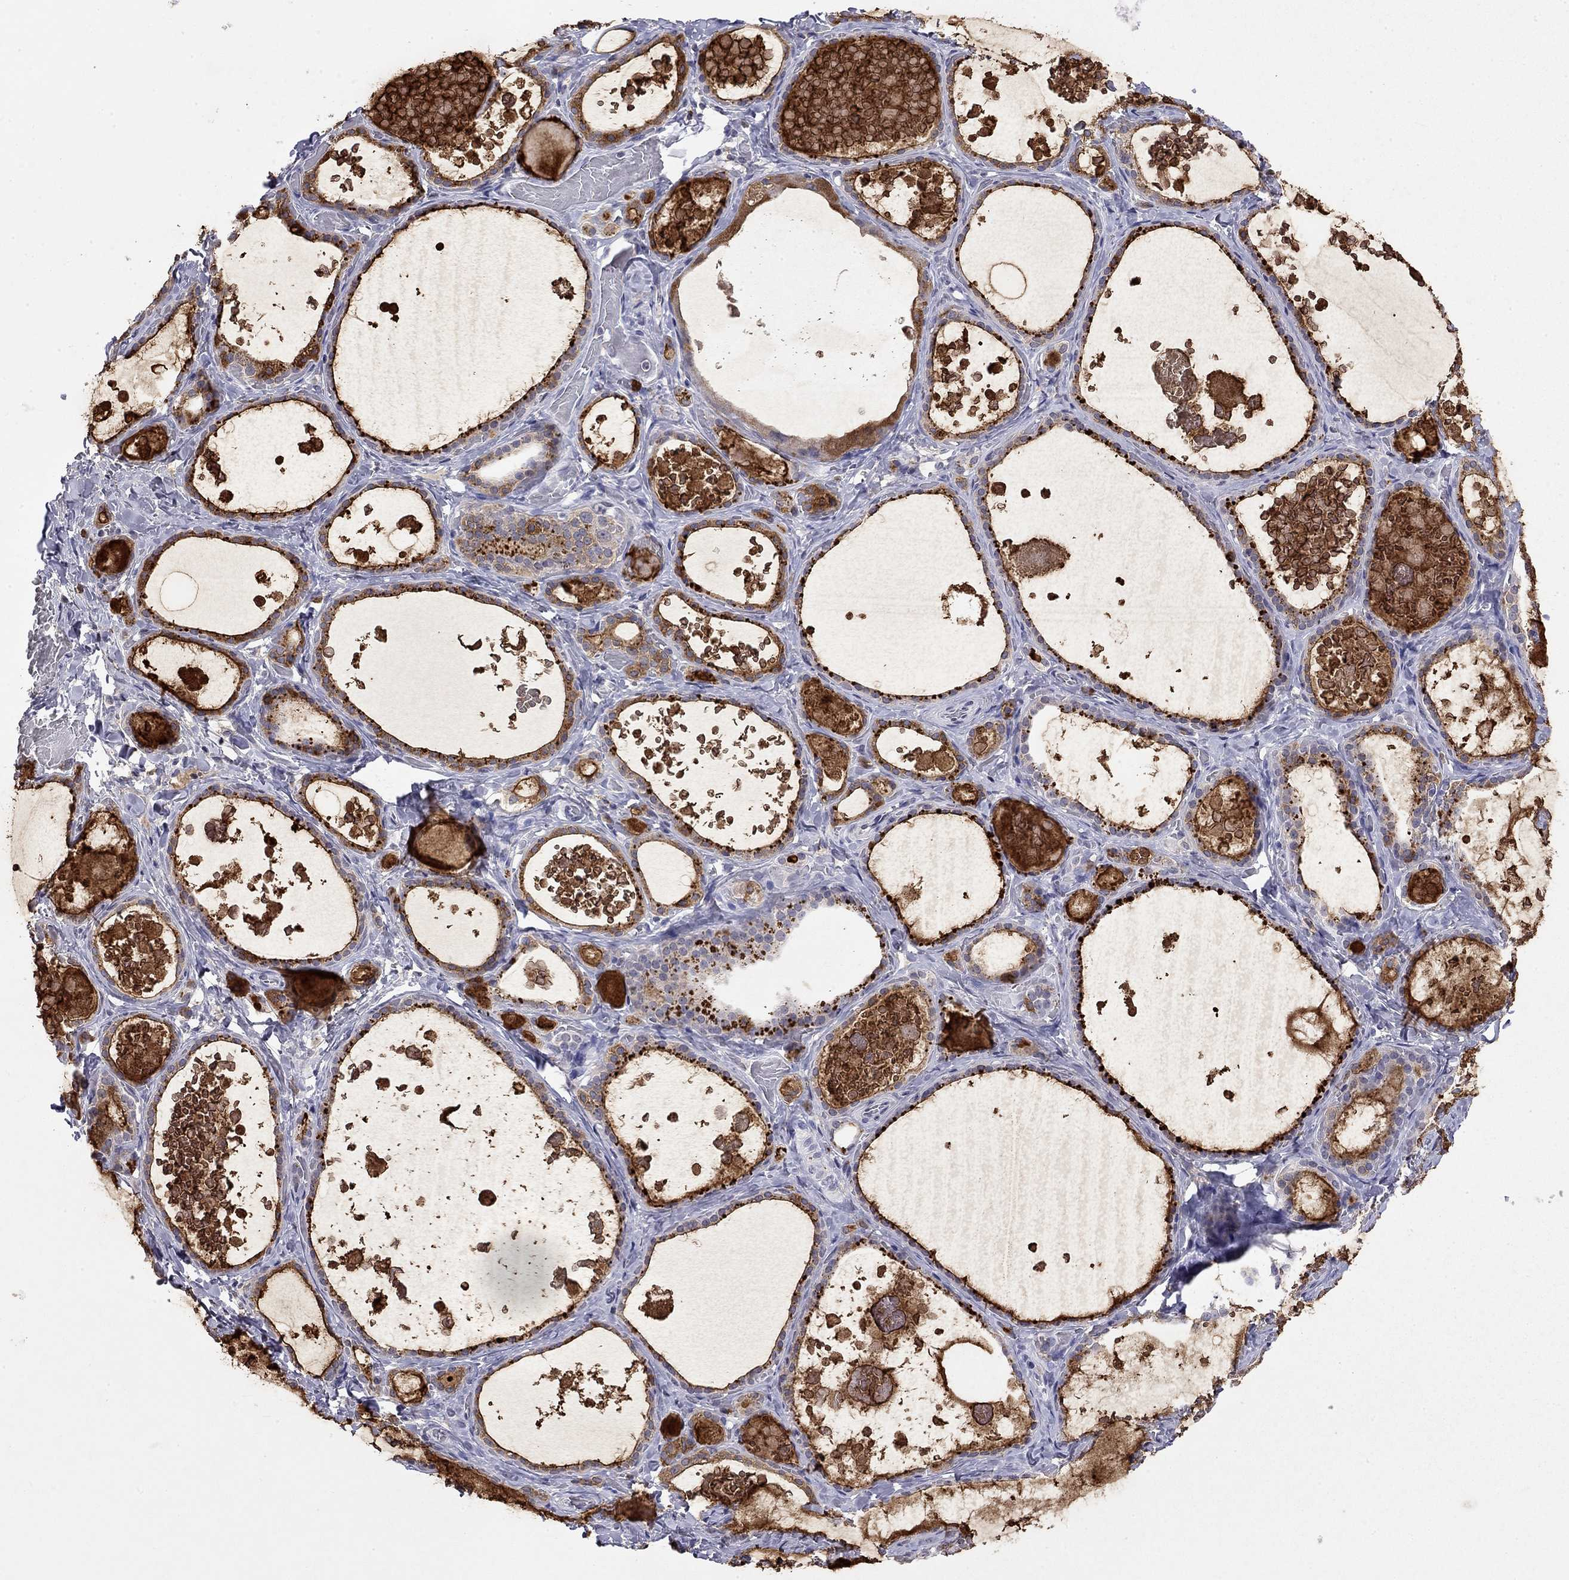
{"staining": {"intensity": "strong", "quantity": "25%-75%", "location": "cytoplasmic/membranous"}, "tissue": "thyroid gland", "cell_type": "Glandular cells", "image_type": "normal", "snomed": [{"axis": "morphology", "description": "Normal tissue, NOS"}, {"axis": "topography", "description": "Thyroid gland"}], "caption": "Immunohistochemical staining of benign thyroid gland shows 25%-75% levels of strong cytoplasmic/membranous protein expression in about 25%-75% of glandular cells. (DAB = brown stain, brightfield microscopy at high magnification).", "gene": "WNK3", "patient": {"sex": "female", "age": 56}}